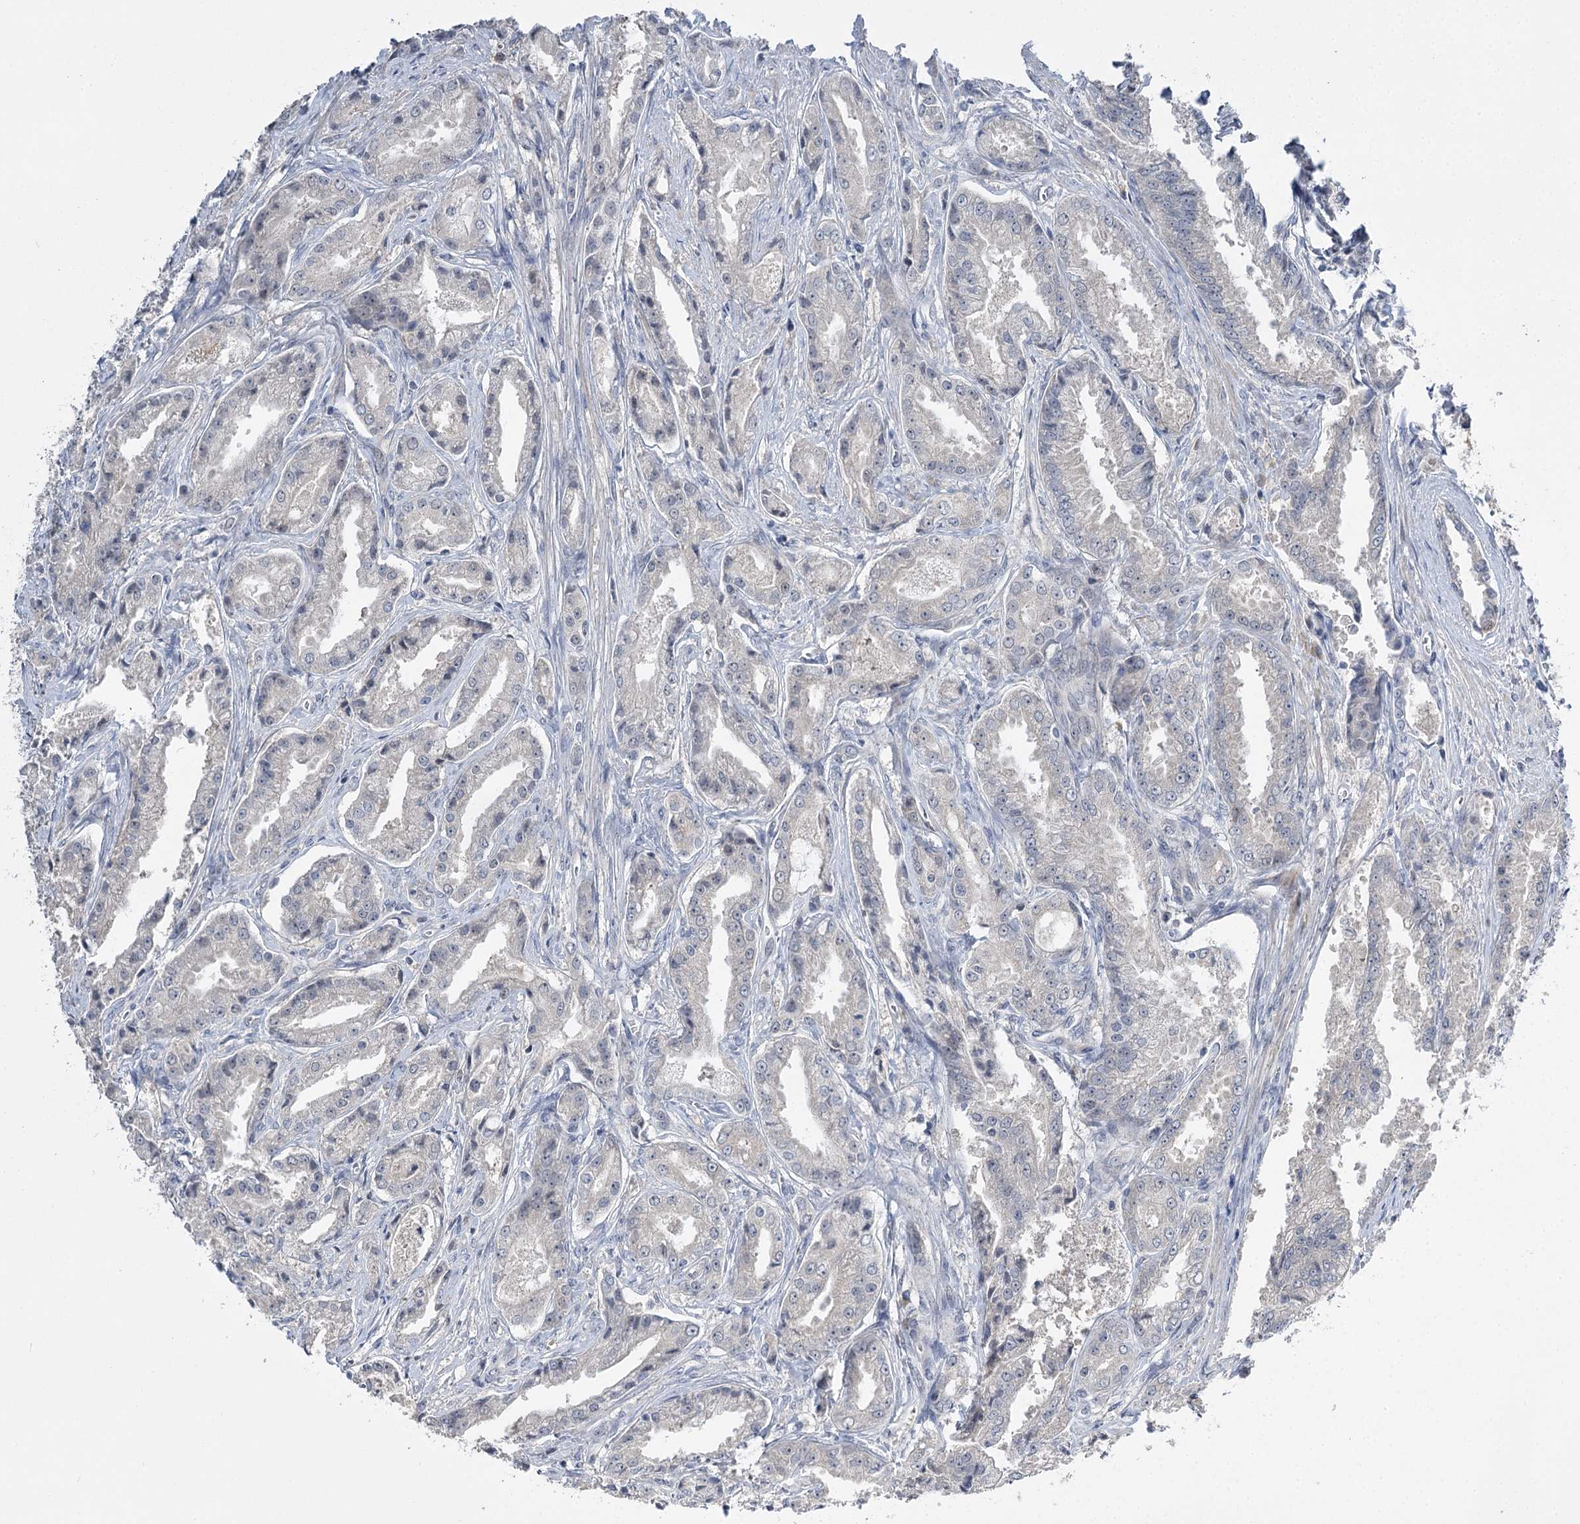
{"staining": {"intensity": "negative", "quantity": "none", "location": "none"}, "tissue": "prostate cancer", "cell_type": "Tumor cells", "image_type": "cancer", "snomed": [{"axis": "morphology", "description": "Adenocarcinoma, High grade"}, {"axis": "topography", "description": "Prostate"}], "caption": "This histopathology image is of prostate cancer (high-grade adenocarcinoma) stained with immunohistochemistry to label a protein in brown with the nuclei are counter-stained blue. There is no staining in tumor cells. Nuclei are stained in blue.", "gene": "PHYHIPL", "patient": {"sex": "male", "age": 72}}